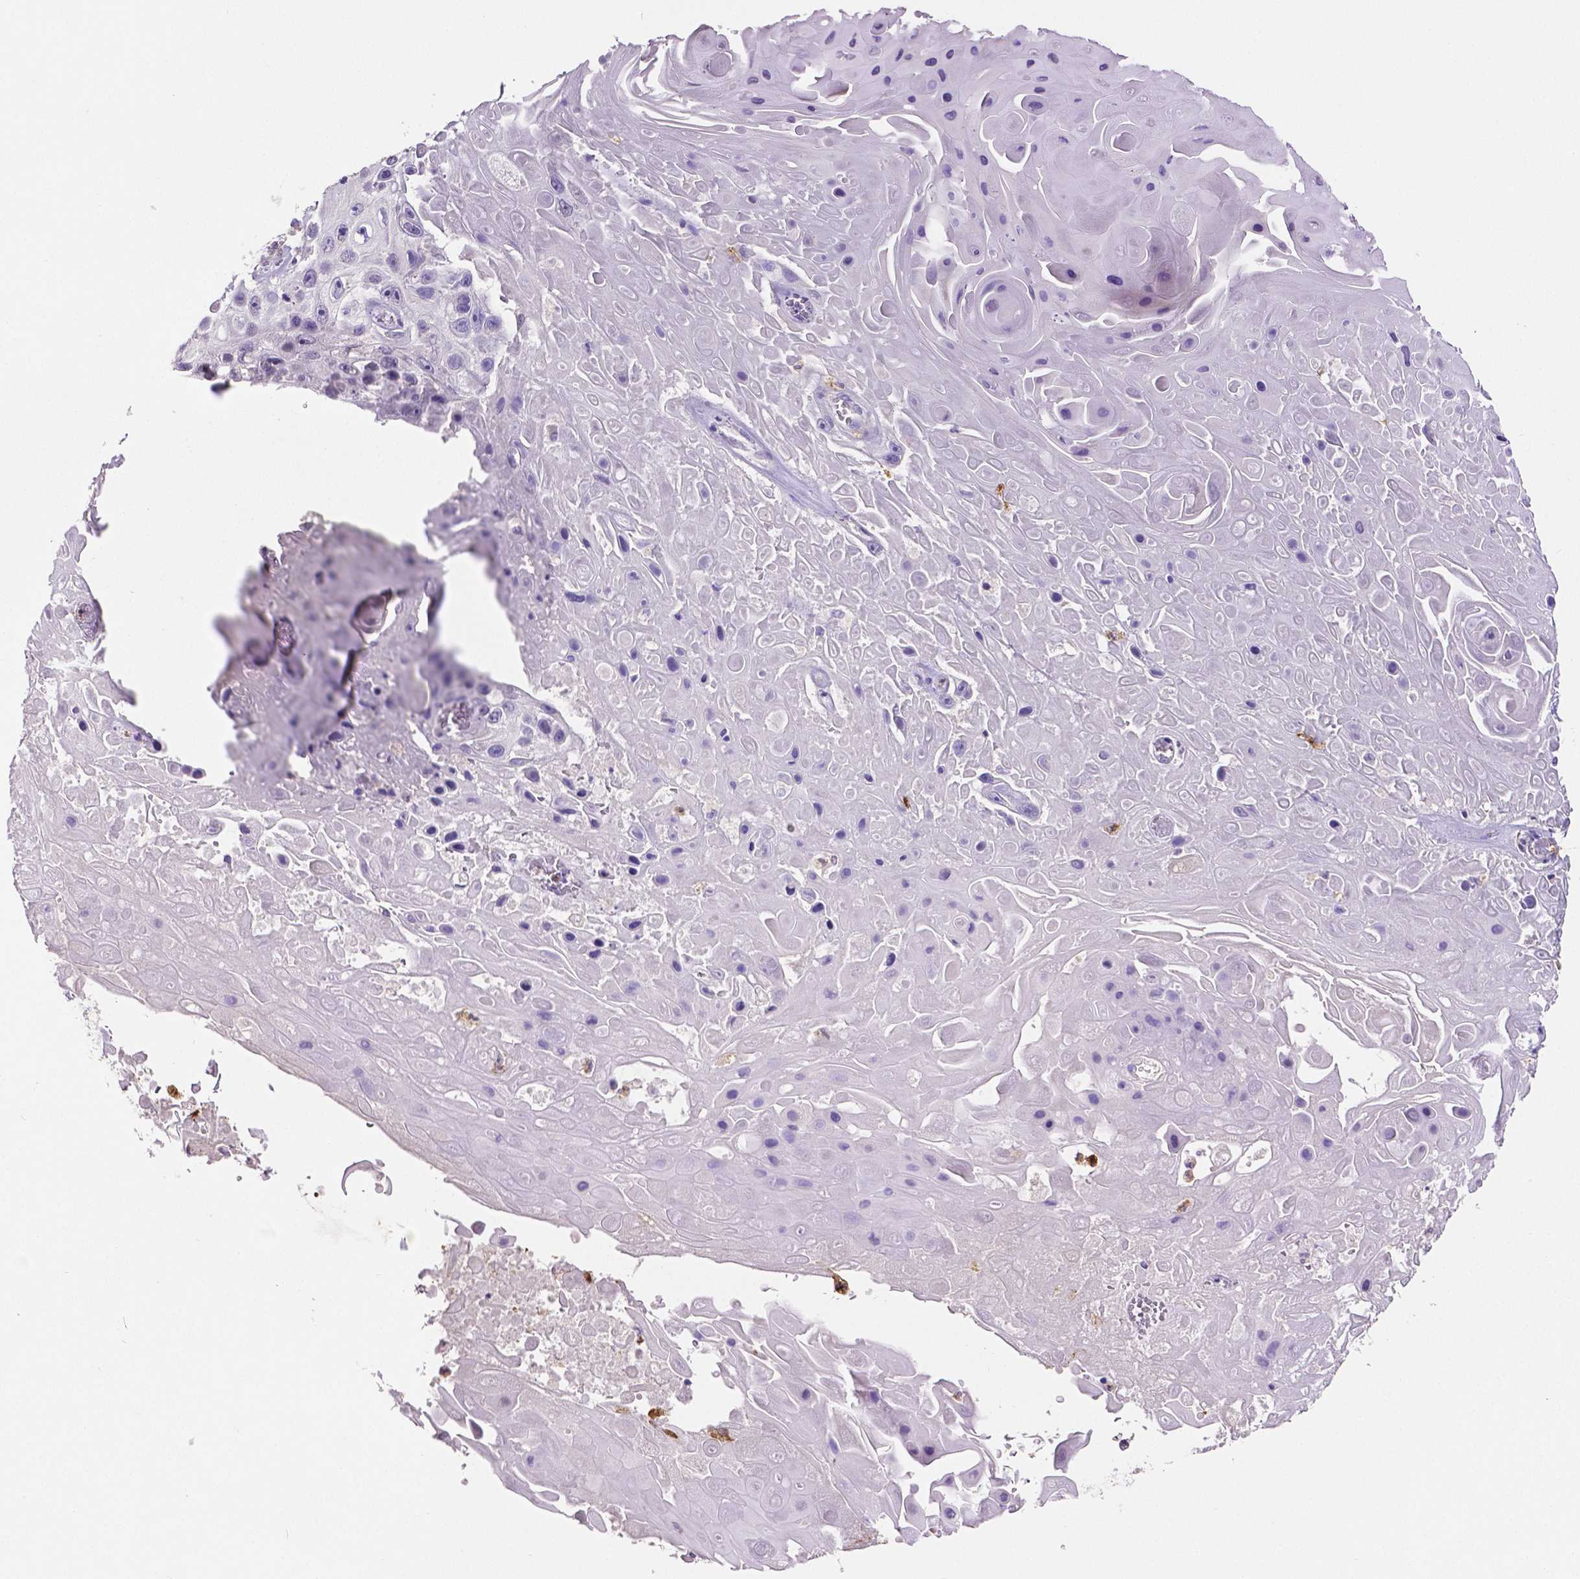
{"staining": {"intensity": "negative", "quantity": "none", "location": "none"}, "tissue": "skin cancer", "cell_type": "Tumor cells", "image_type": "cancer", "snomed": [{"axis": "morphology", "description": "Squamous cell carcinoma, NOS"}, {"axis": "topography", "description": "Skin"}], "caption": "Immunohistochemistry (IHC) of human squamous cell carcinoma (skin) shows no positivity in tumor cells.", "gene": "MMP9", "patient": {"sex": "male", "age": 82}}